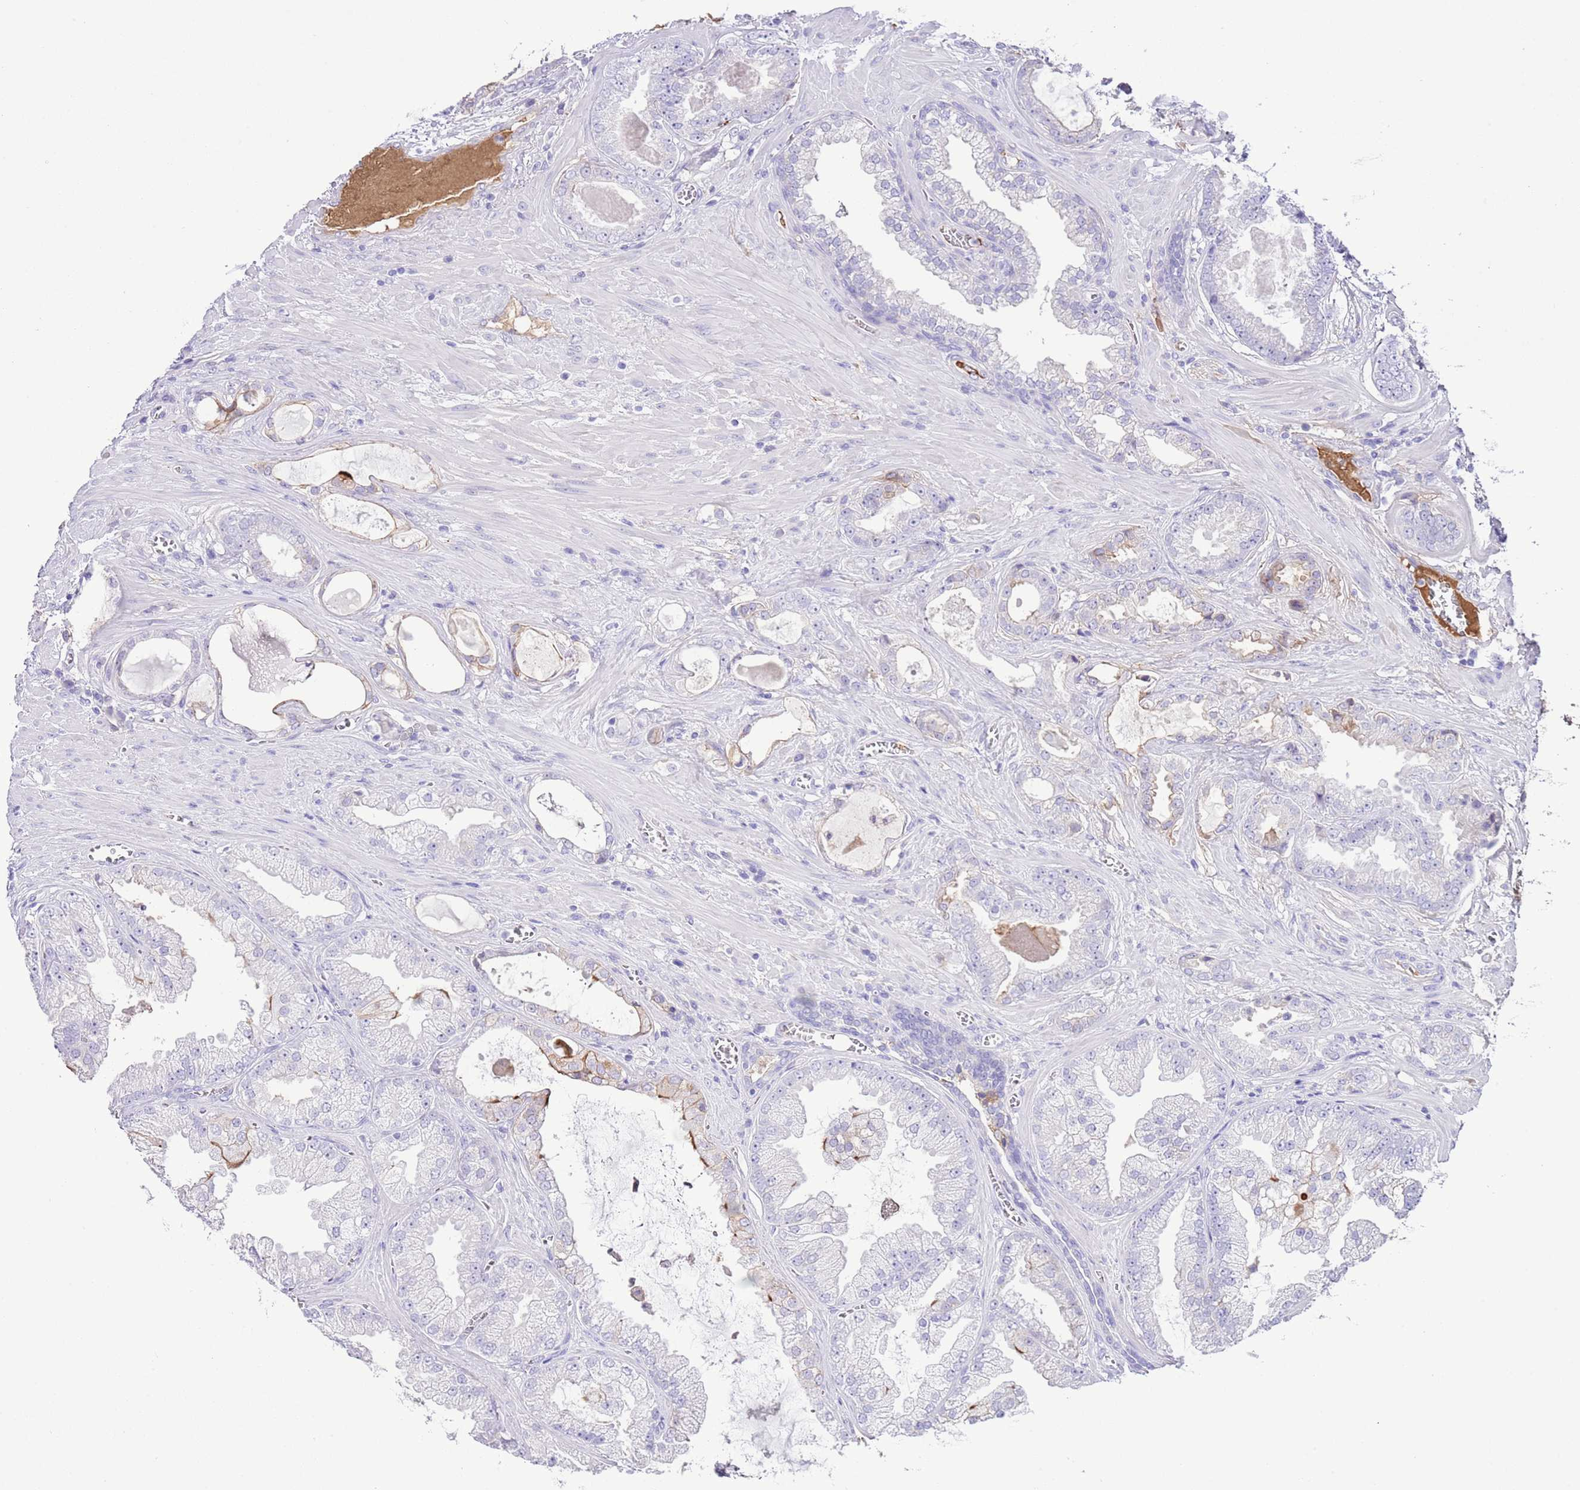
{"staining": {"intensity": "weak", "quantity": "<25%", "location": "cytoplasmic/membranous"}, "tissue": "prostate cancer", "cell_type": "Tumor cells", "image_type": "cancer", "snomed": [{"axis": "morphology", "description": "Adenocarcinoma, Low grade"}, {"axis": "topography", "description": "Prostate"}], "caption": "An IHC histopathology image of low-grade adenocarcinoma (prostate) is shown. There is no staining in tumor cells of low-grade adenocarcinoma (prostate). Brightfield microscopy of IHC stained with DAB (brown) and hematoxylin (blue), captured at high magnification.", "gene": "IGF1", "patient": {"sex": "male", "age": 57}}